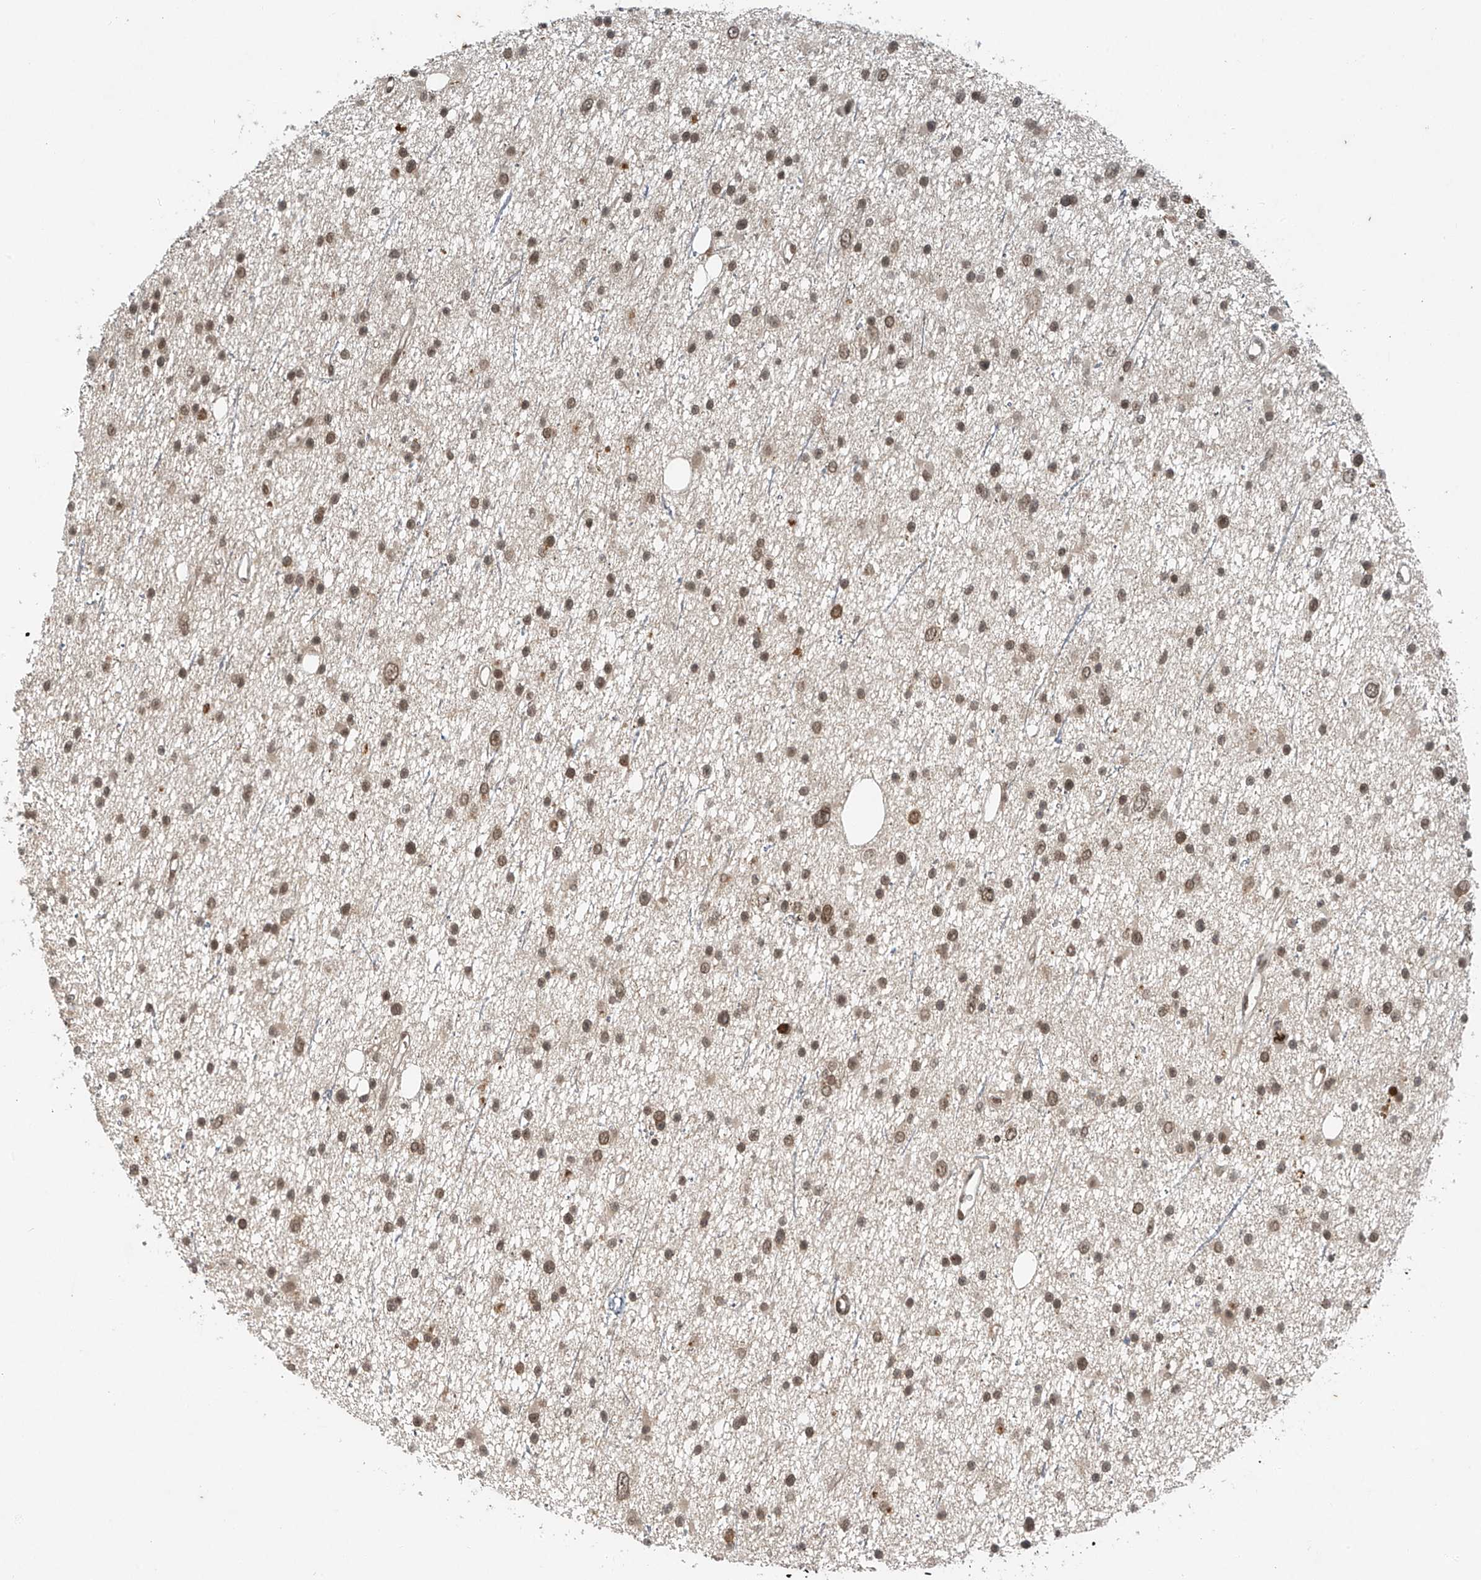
{"staining": {"intensity": "moderate", "quantity": ">75%", "location": "nuclear"}, "tissue": "glioma", "cell_type": "Tumor cells", "image_type": "cancer", "snomed": [{"axis": "morphology", "description": "Glioma, malignant, Low grade"}, {"axis": "topography", "description": "Cerebral cortex"}], "caption": "Immunohistochemical staining of malignant low-grade glioma shows moderate nuclear protein expression in approximately >75% of tumor cells.", "gene": "TAF8", "patient": {"sex": "female", "age": 39}}